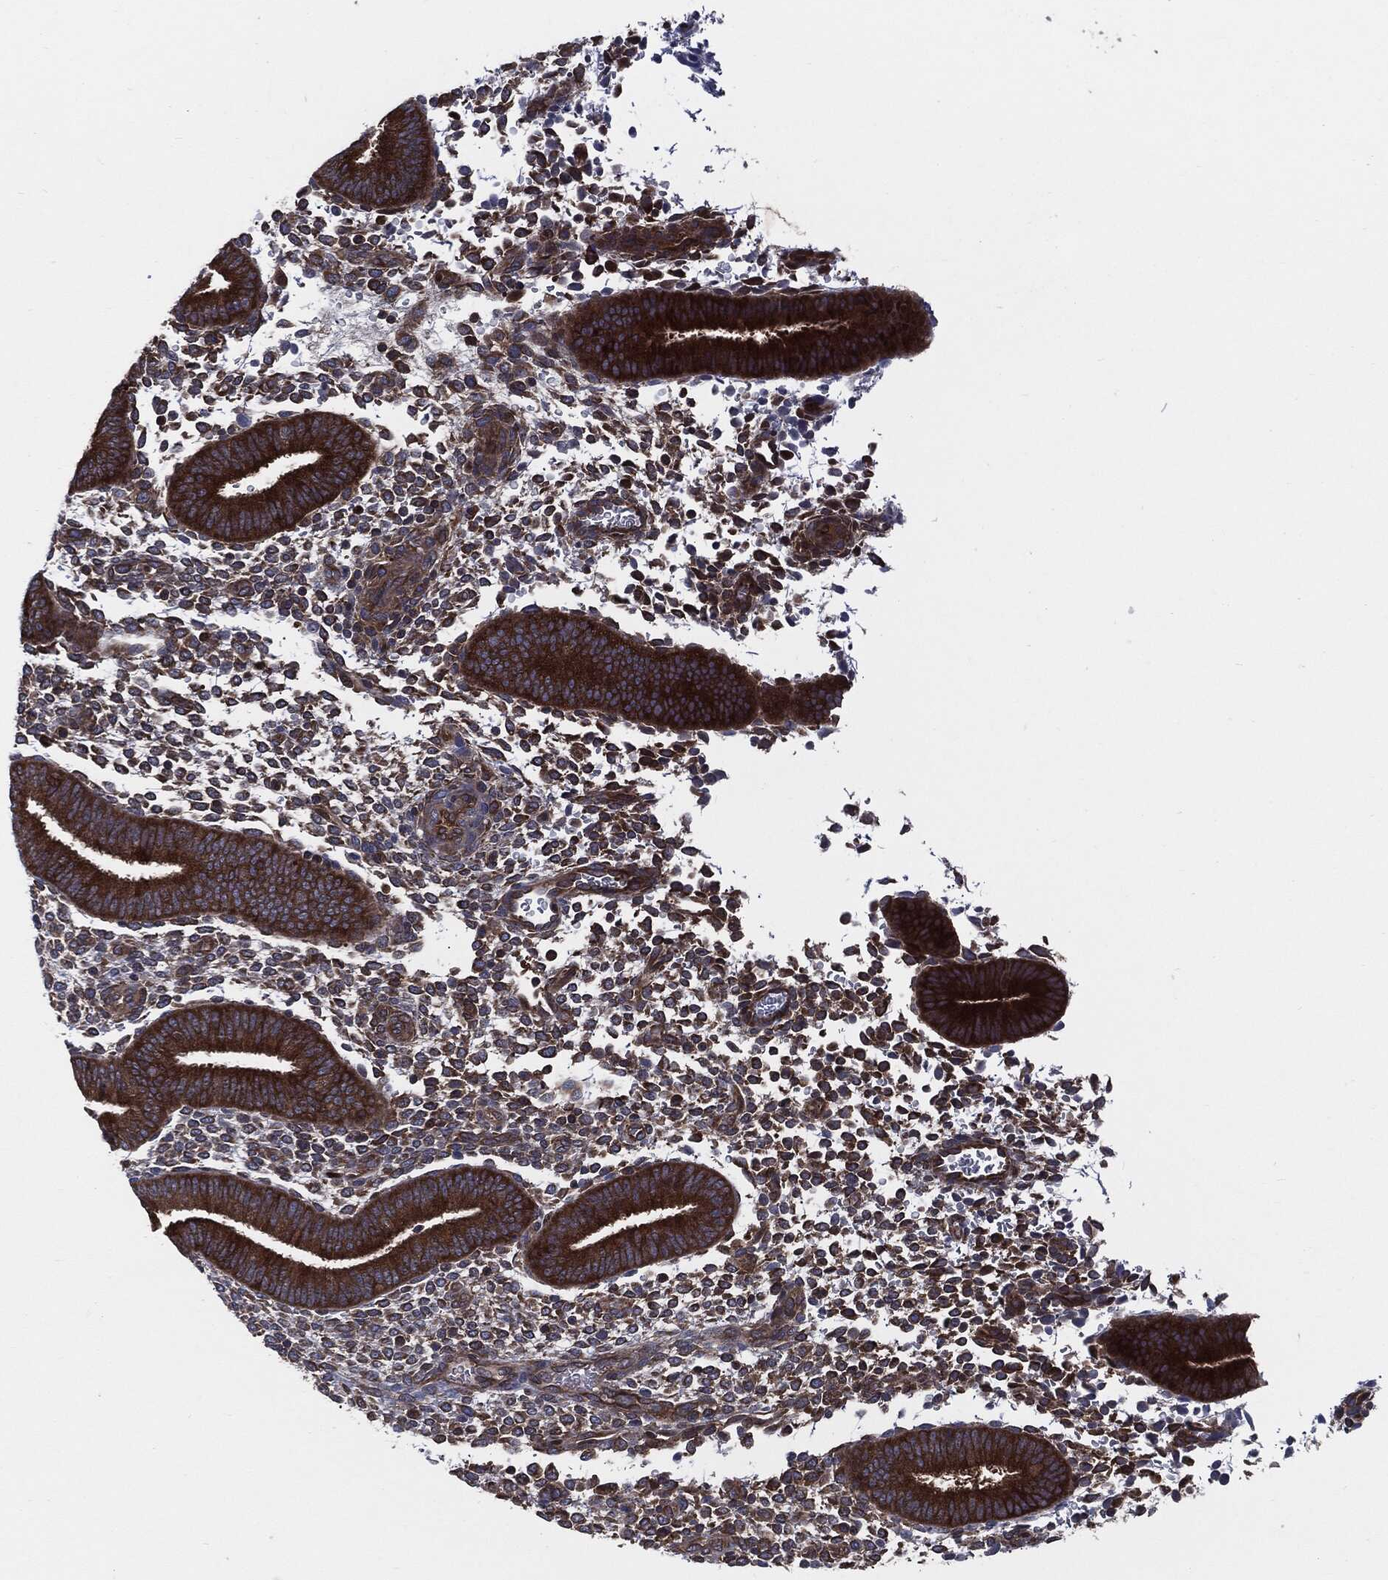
{"staining": {"intensity": "moderate", "quantity": "<25%", "location": "cytoplasmic/membranous"}, "tissue": "endometrium", "cell_type": "Cells in endometrial stroma", "image_type": "normal", "snomed": [{"axis": "morphology", "description": "Normal tissue, NOS"}, {"axis": "topography", "description": "Endometrium"}], "caption": "Immunohistochemical staining of benign human endometrium demonstrates <25% levels of moderate cytoplasmic/membranous protein expression in approximately <25% of cells in endometrial stroma.", "gene": "XPNPEP1", "patient": {"sex": "female", "age": 39}}